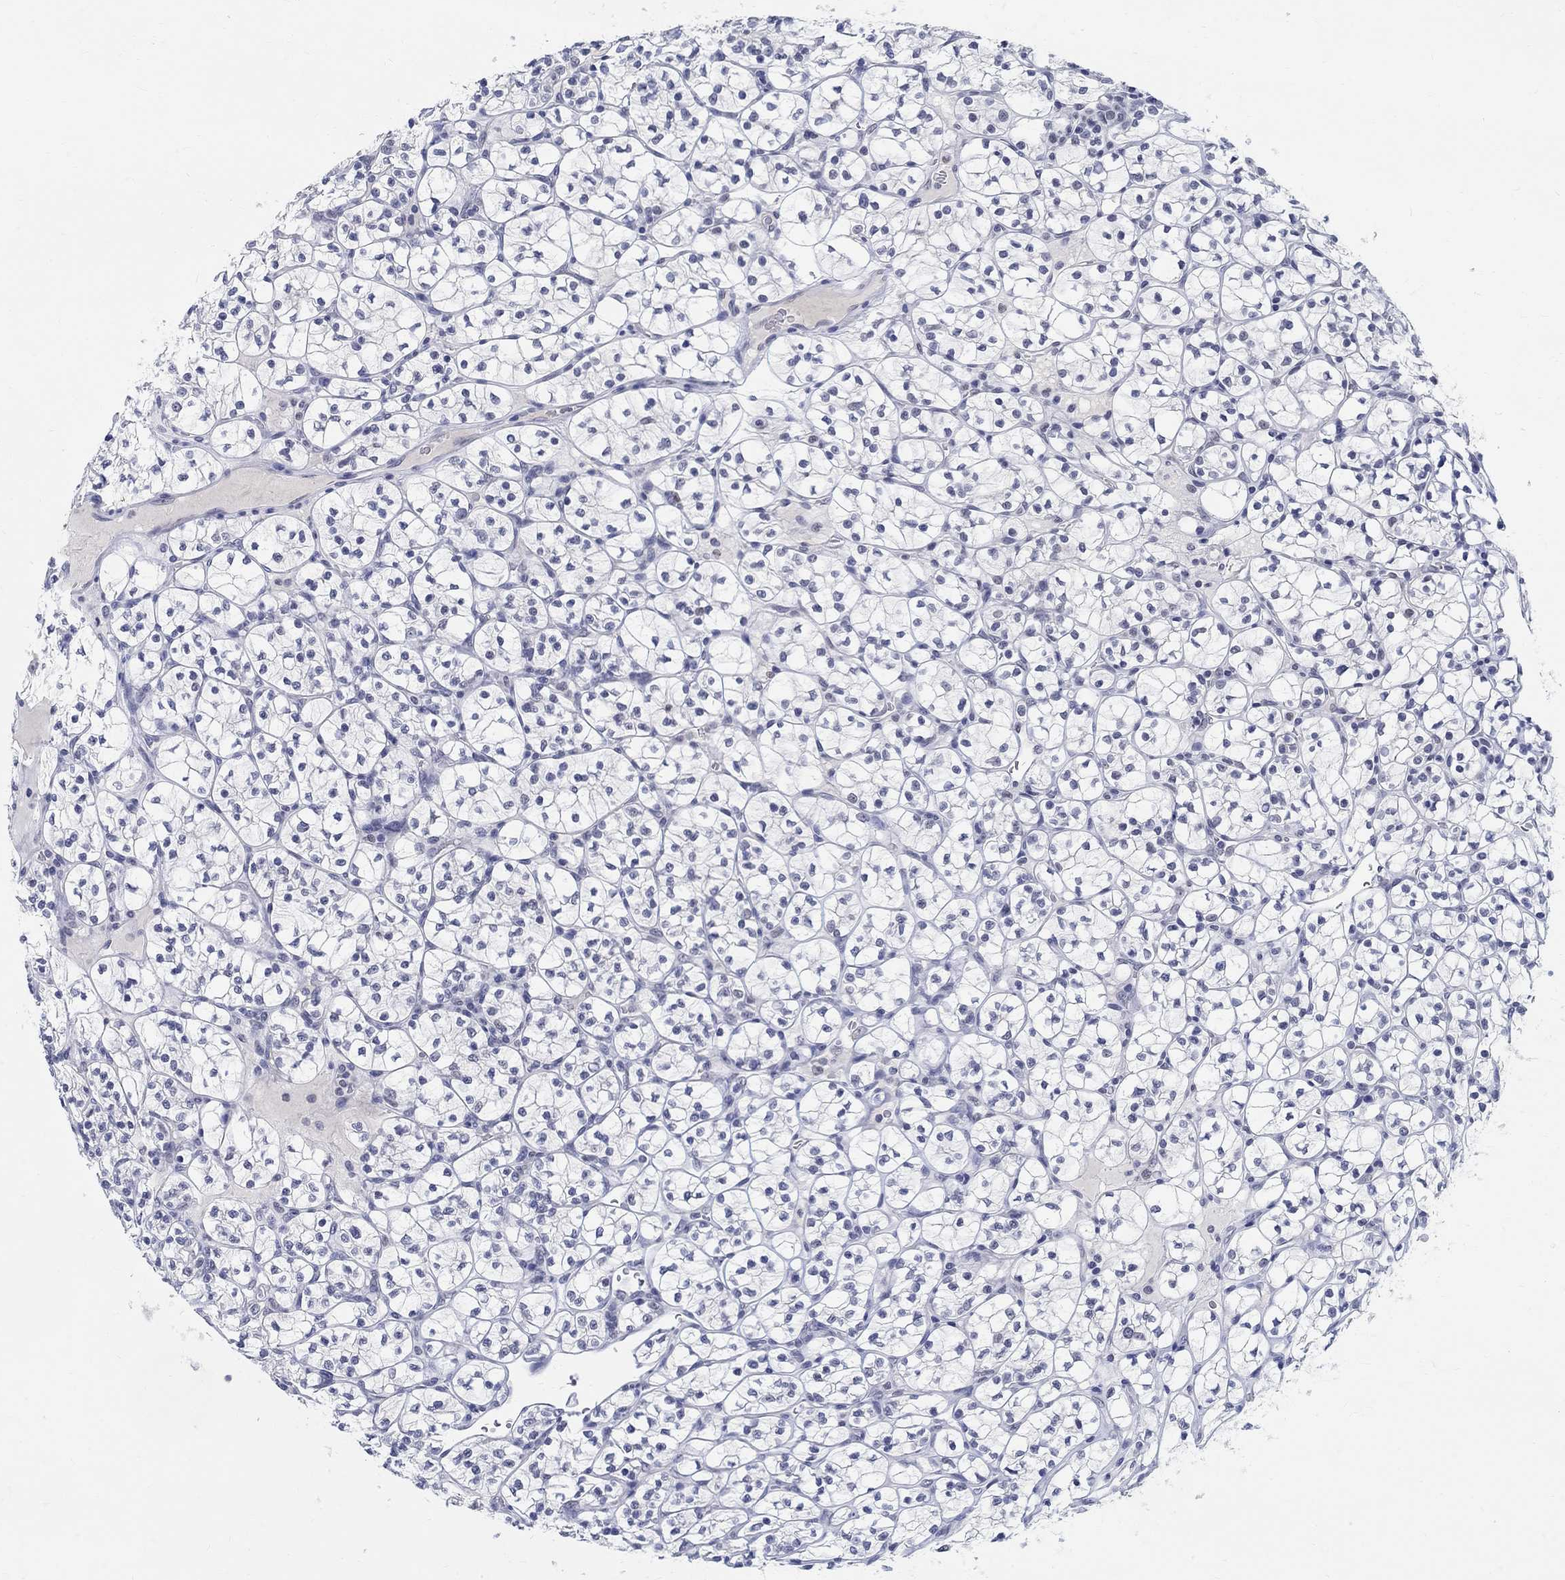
{"staining": {"intensity": "negative", "quantity": "none", "location": "none"}, "tissue": "renal cancer", "cell_type": "Tumor cells", "image_type": "cancer", "snomed": [{"axis": "morphology", "description": "Adenocarcinoma, NOS"}, {"axis": "topography", "description": "Kidney"}], "caption": "Tumor cells are negative for brown protein staining in renal cancer.", "gene": "ANKS1B", "patient": {"sex": "female", "age": 89}}